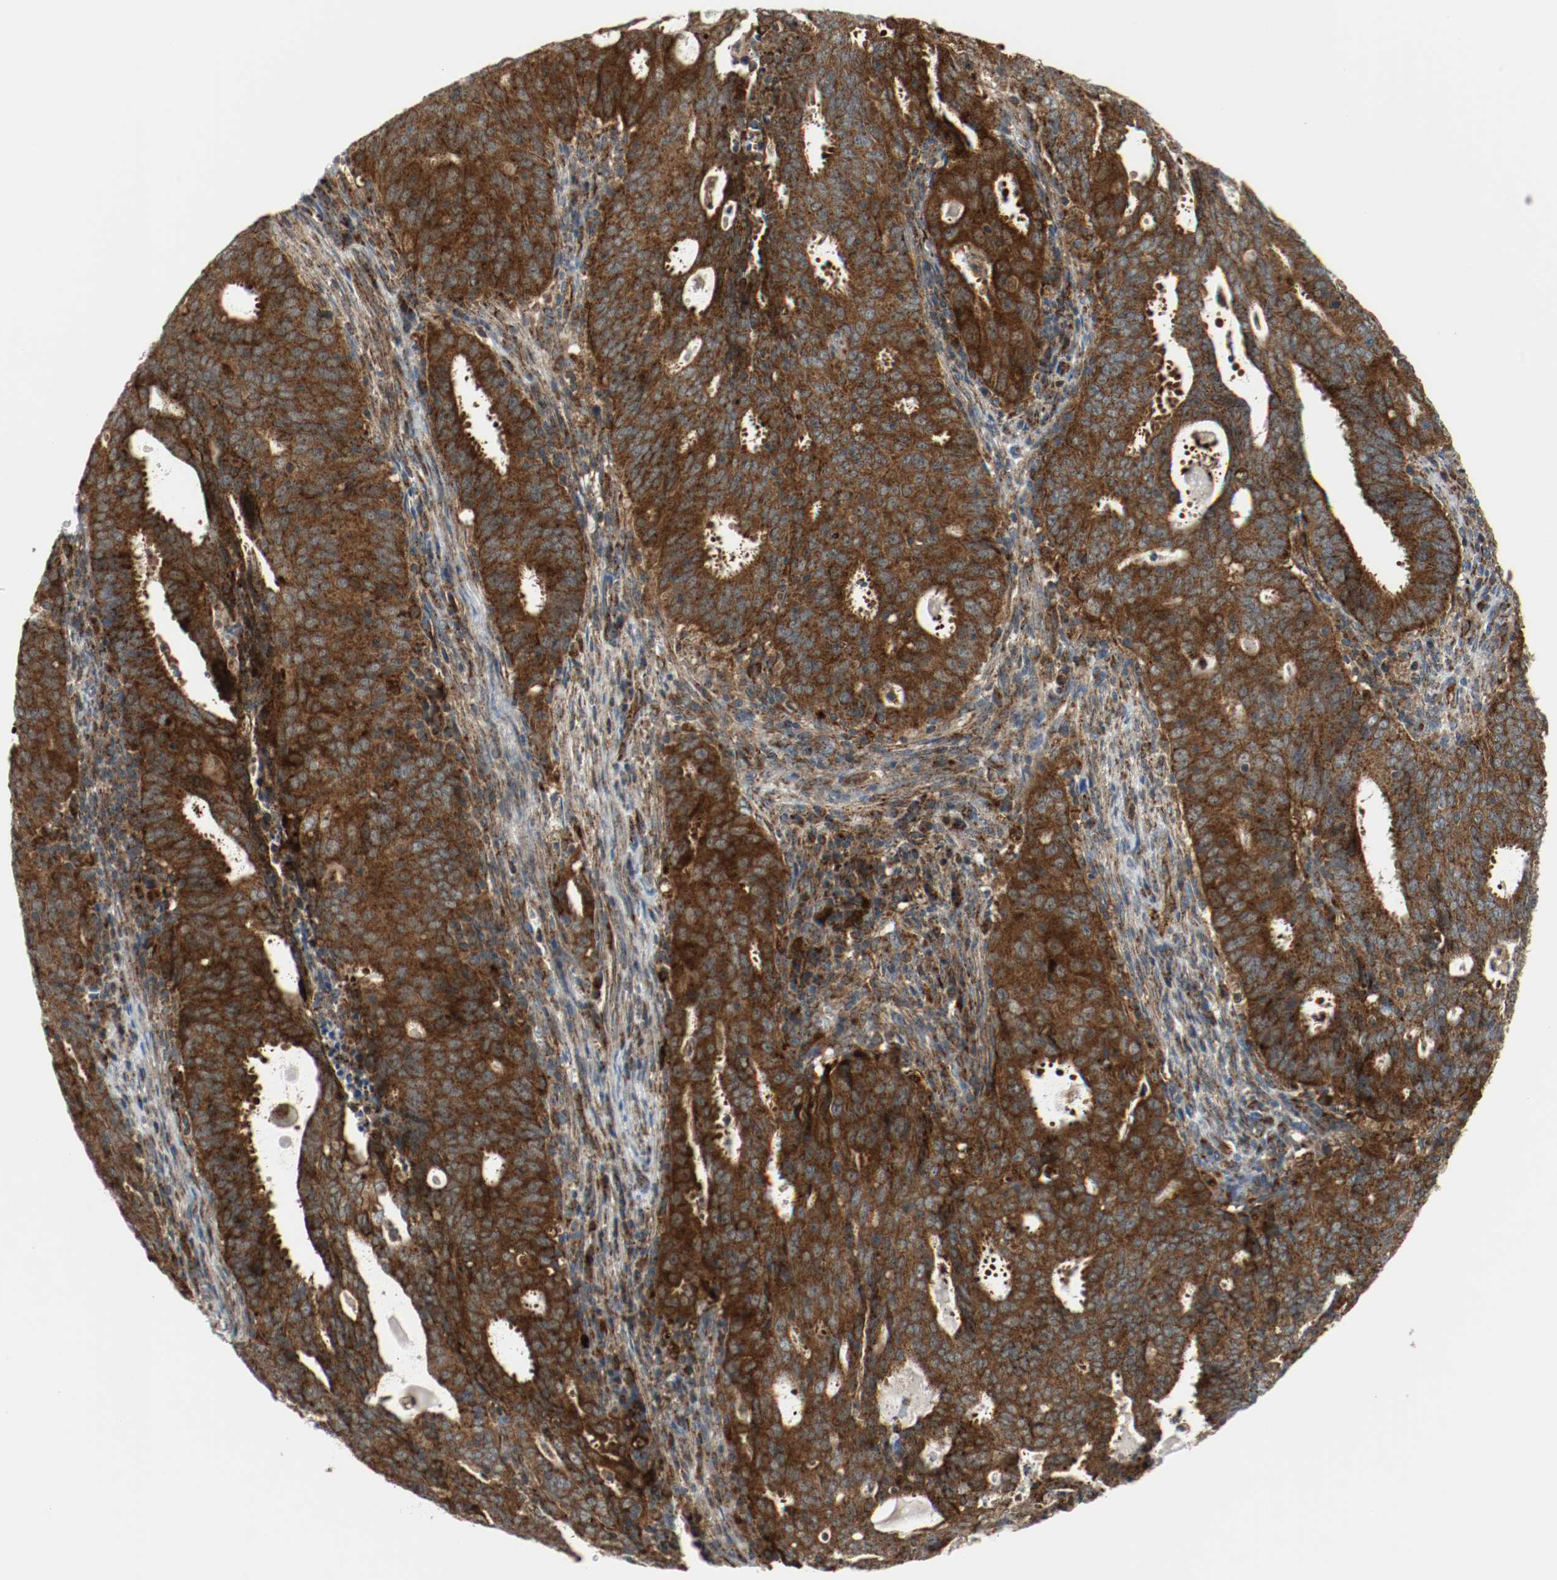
{"staining": {"intensity": "strong", "quantity": ">75%", "location": "cytoplasmic/membranous"}, "tissue": "cervical cancer", "cell_type": "Tumor cells", "image_type": "cancer", "snomed": [{"axis": "morphology", "description": "Adenocarcinoma, NOS"}, {"axis": "topography", "description": "Cervix"}], "caption": "Cervical cancer tissue reveals strong cytoplasmic/membranous positivity in approximately >75% of tumor cells, visualized by immunohistochemistry.", "gene": "TXNRD1", "patient": {"sex": "female", "age": 44}}